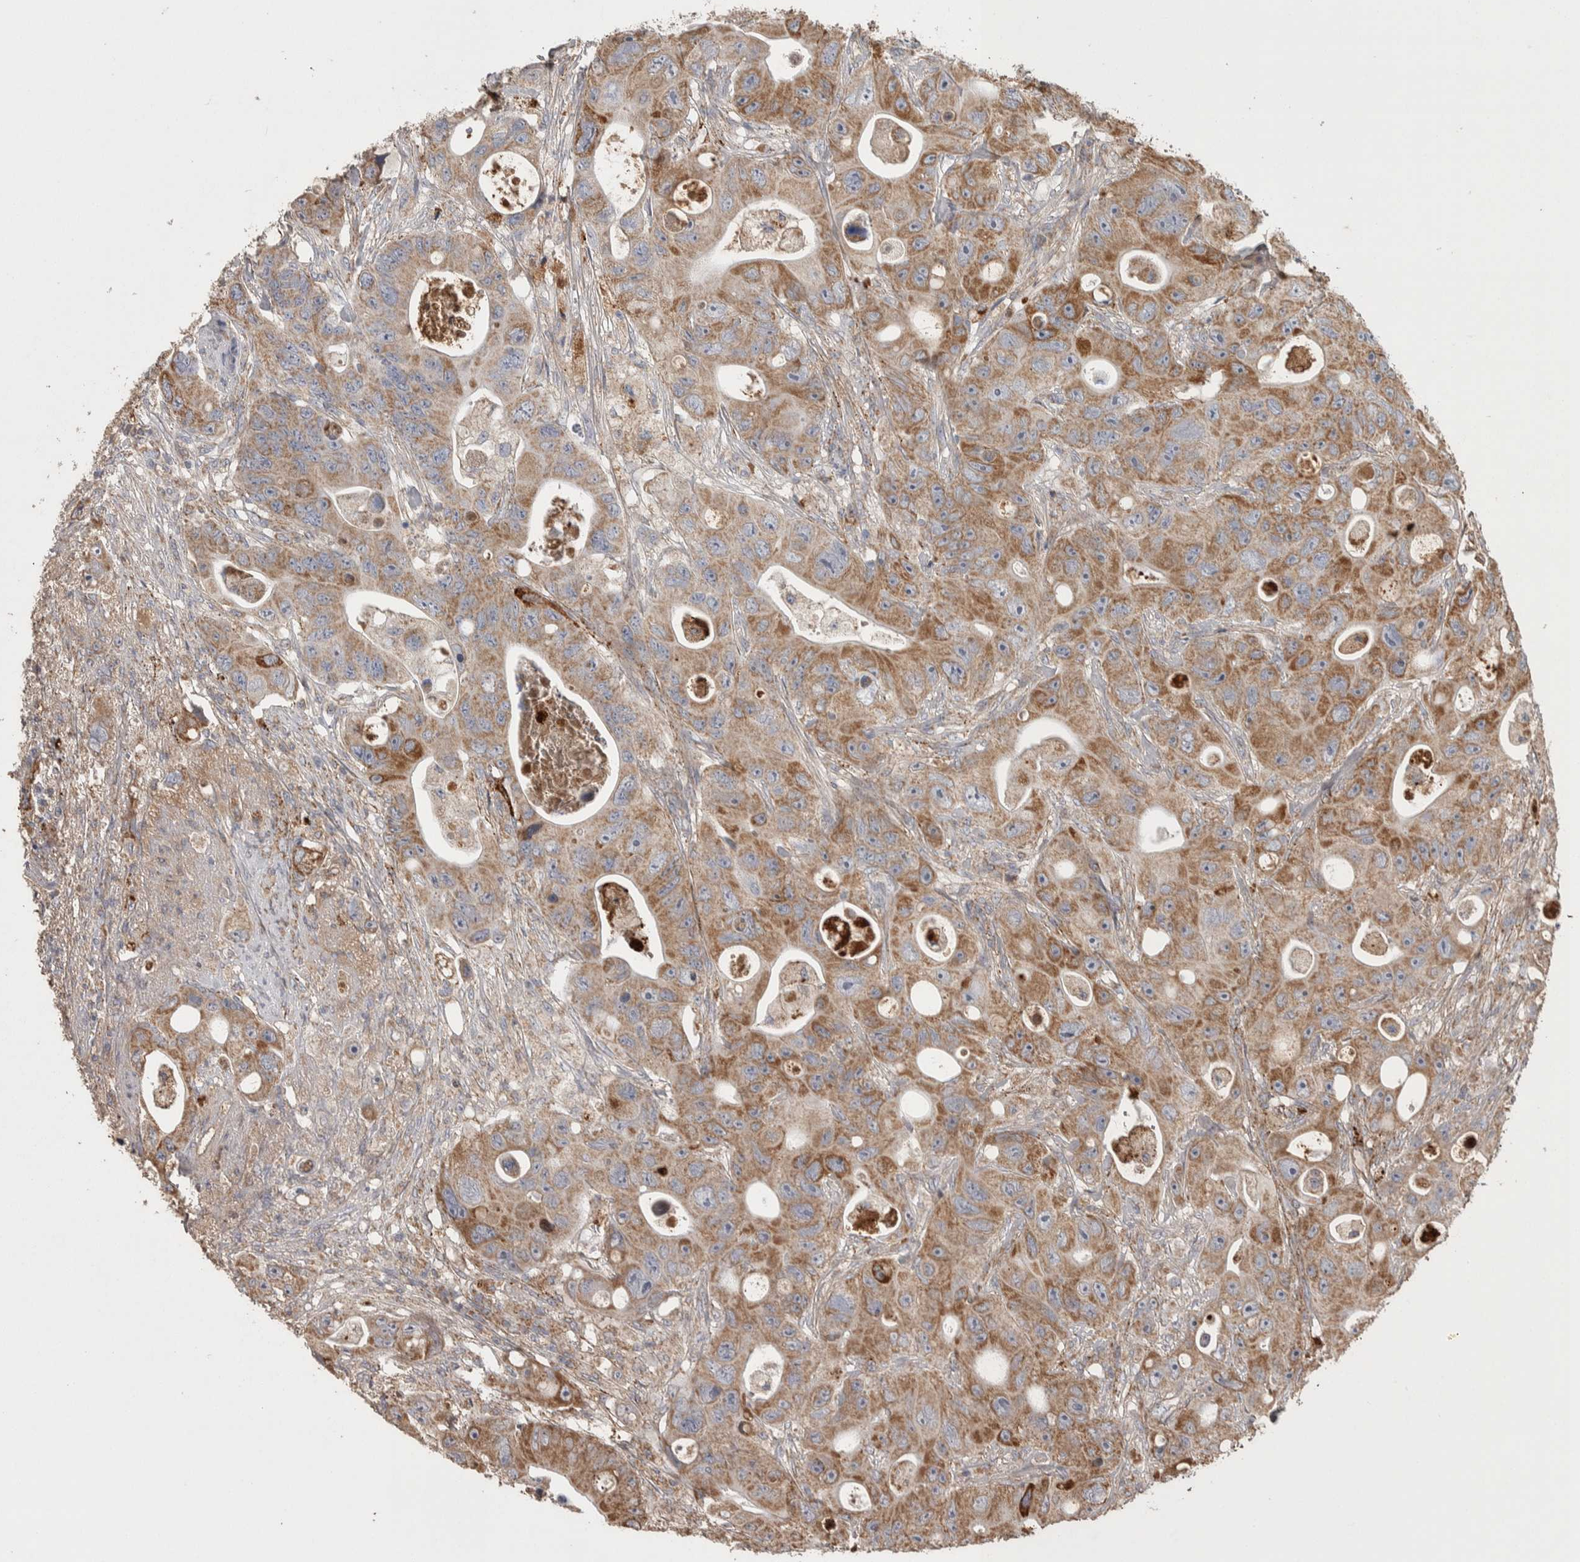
{"staining": {"intensity": "moderate", "quantity": ">75%", "location": "cytoplasmic/membranous"}, "tissue": "colorectal cancer", "cell_type": "Tumor cells", "image_type": "cancer", "snomed": [{"axis": "morphology", "description": "Adenocarcinoma, NOS"}, {"axis": "topography", "description": "Colon"}], "caption": "Human adenocarcinoma (colorectal) stained with a brown dye shows moderate cytoplasmic/membranous positive expression in approximately >75% of tumor cells.", "gene": "SCO1", "patient": {"sex": "female", "age": 46}}